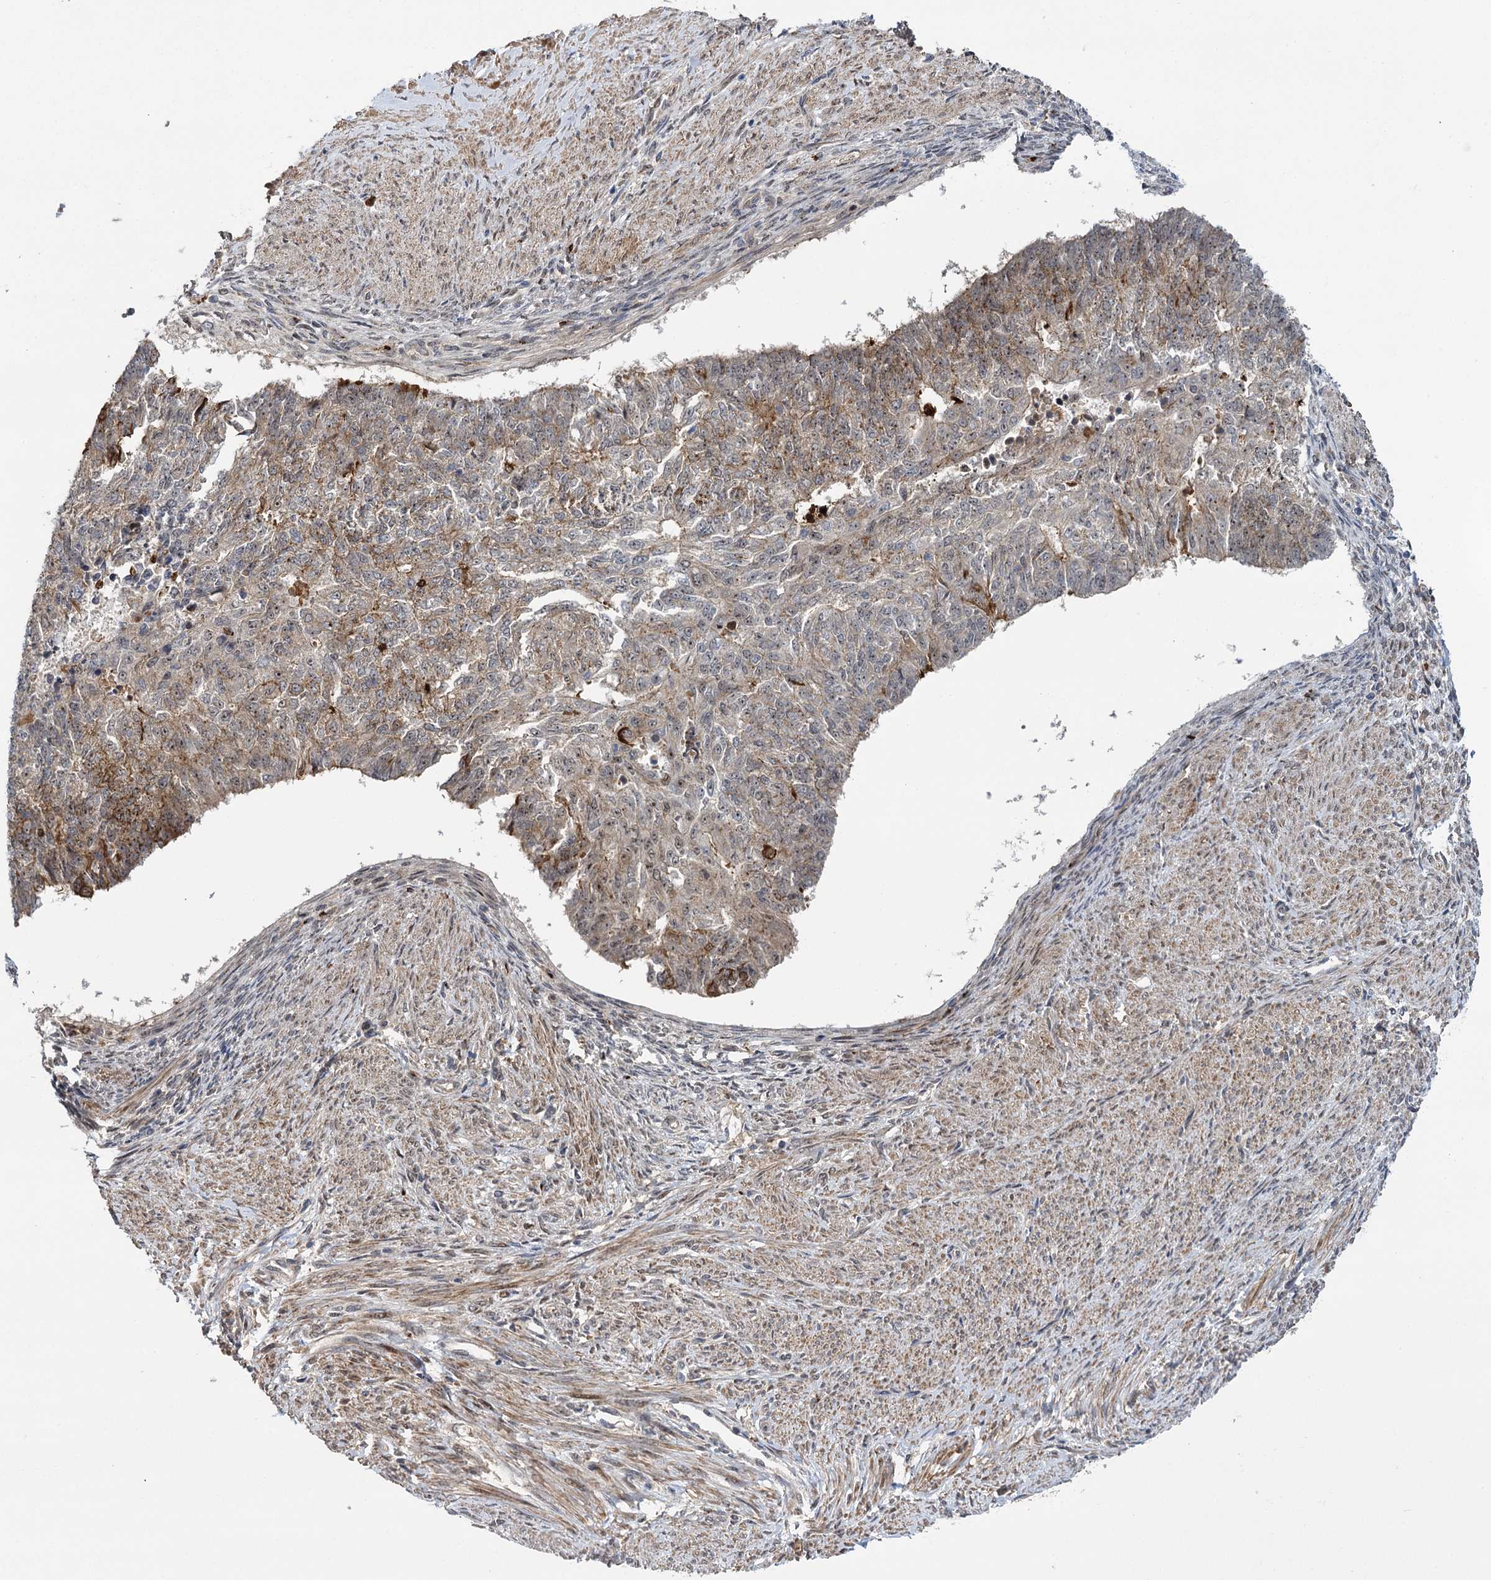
{"staining": {"intensity": "weak", "quantity": "<25%", "location": "cytoplasmic/membranous"}, "tissue": "endometrial cancer", "cell_type": "Tumor cells", "image_type": "cancer", "snomed": [{"axis": "morphology", "description": "Adenocarcinoma, NOS"}, {"axis": "topography", "description": "Endometrium"}], "caption": "Protein analysis of endometrial adenocarcinoma demonstrates no significant staining in tumor cells.", "gene": "GAL3ST4", "patient": {"sex": "female", "age": 32}}